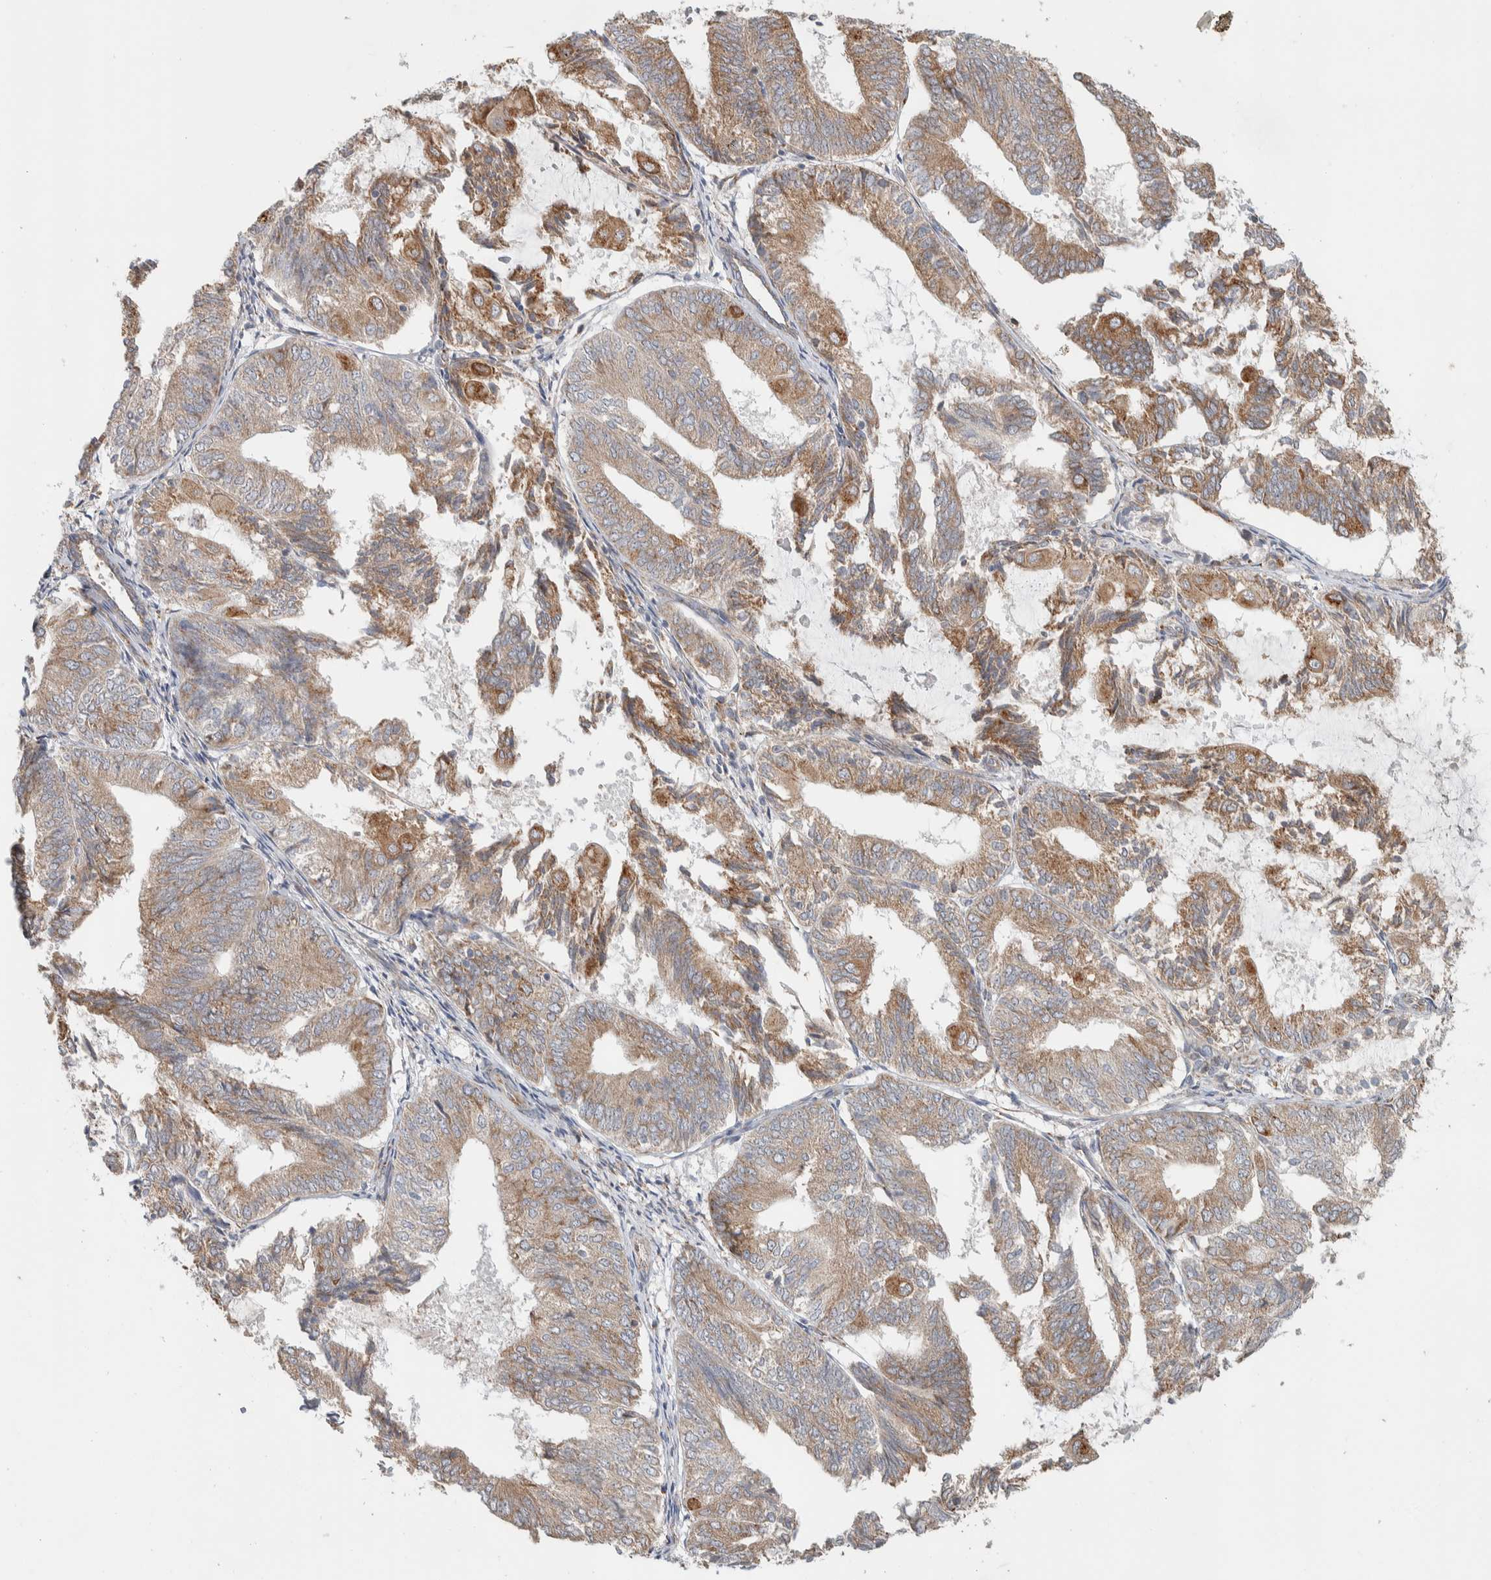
{"staining": {"intensity": "moderate", "quantity": ">75%", "location": "cytoplasmic/membranous"}, "tissue": "endometrial cancer", "cell_type": "Tumor cells", "image_type": "cancer", "snomed": [{"axis": "morphology", "description": "Adenocarcinoma, NOS"}, {"axis": "topography", "description": "Endometrium"}], "caption": "Endometrial adenocarcinoma tissue shows moderate cytoplasmic/membranous positivity in about >75% of tumor cells", "gene": "ADCY8", "patient": {"sex": "female", "age": 81}}